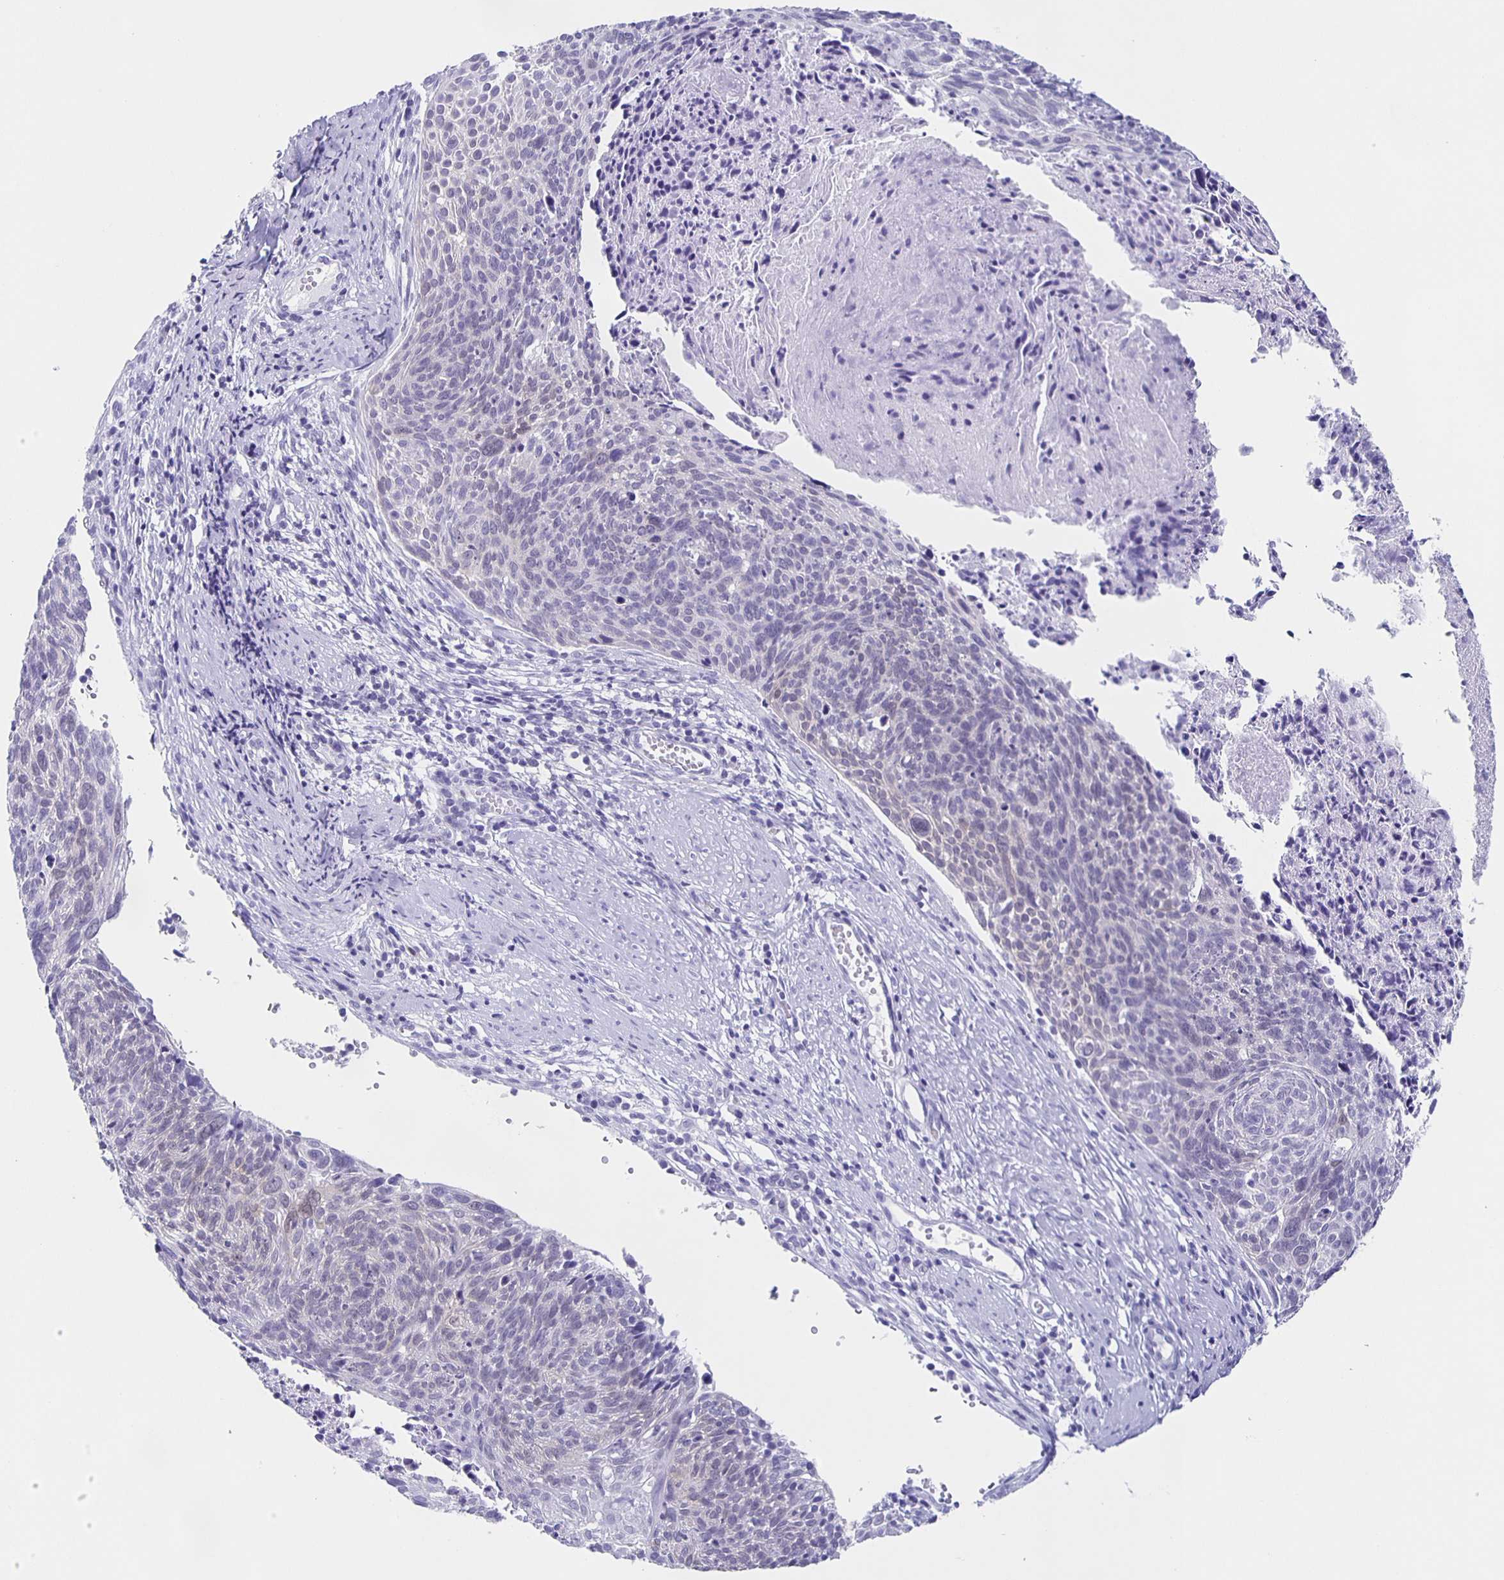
{"staining": {"intensity": "negative", "quantity": "none", "location": "none"}, "tissue": "cervical cancer", "cell_type": "Tumor cells", "image_type": "cancer", "snomed": [{"axis": "morphology", "description": "Squamous cell carcinoma, NOS"}, {"axis": "topography", "description": "Cervix"}], "caption": "Cervical cancer was stained to show a protein in brown. There is no significant expression in tumor cells. (DAB IHC with hematoxylin counter stain).", "gene": "TPPP", "patient": {"sex": "female", "age": 49}}